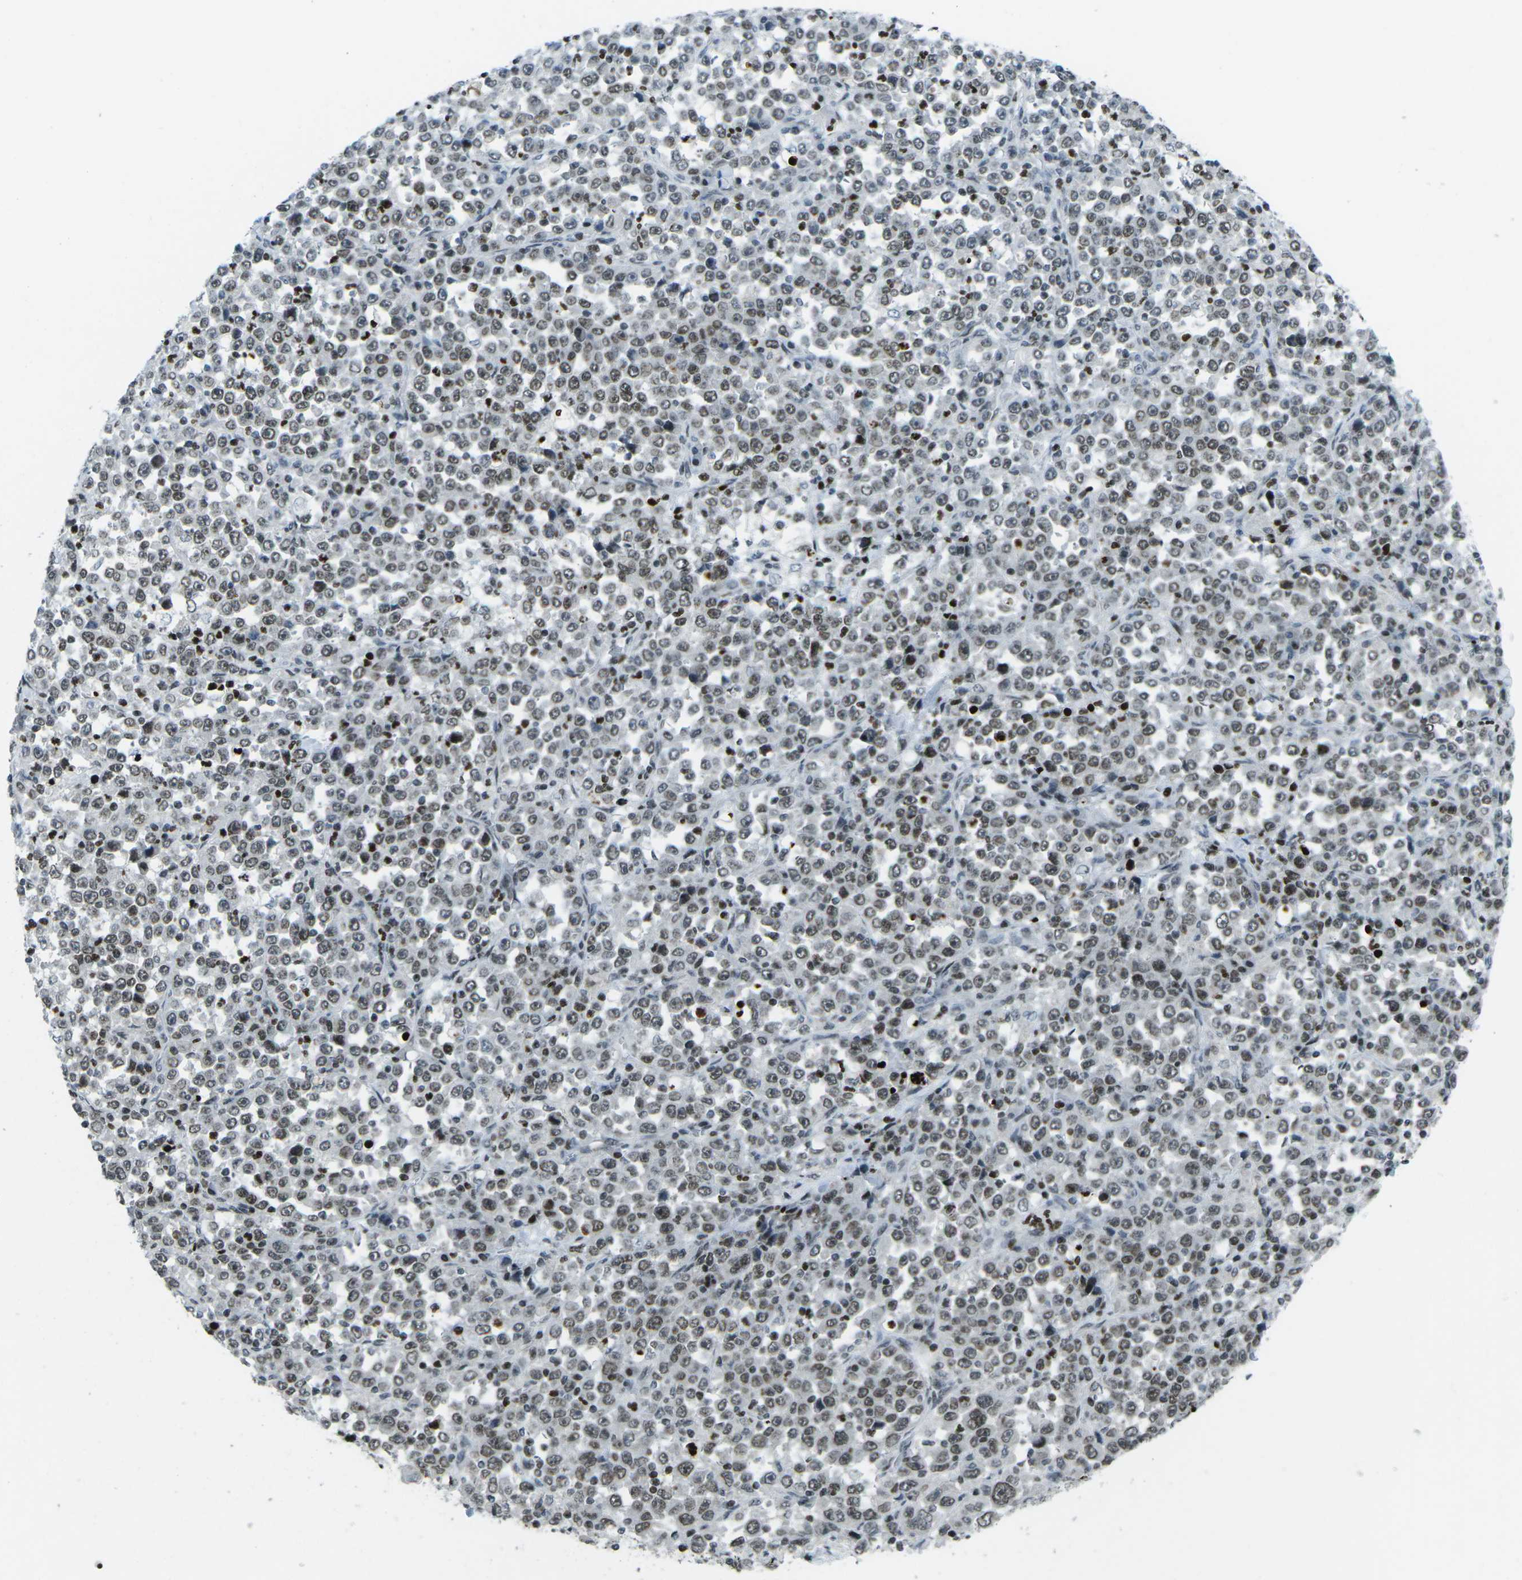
{"staining": {"intensity": "weak", "quantity": ">75%", "location": "nuclear"}, "tissue": "stomach cancer", "cell_type": "Tumor cells", "image_type": "cancer", "snomed": [{"axis": "morphology", "description": "Normal tissue, NOS"}, {"axis": "morphology", "description": "Adenocarcinoma, NOS"}, {"axis": "topography", "description": "Stomach, upper"}, {"axis": "topography", "description": "Stomach"}], "caption": "This image displays immunohistochemistry staining of stomach adenocarcinoma, with low weak nuclear staining in approximately >75% of tumor cells.", "gene": "EME1", "patient": {"sex": "male", "age": 59}}